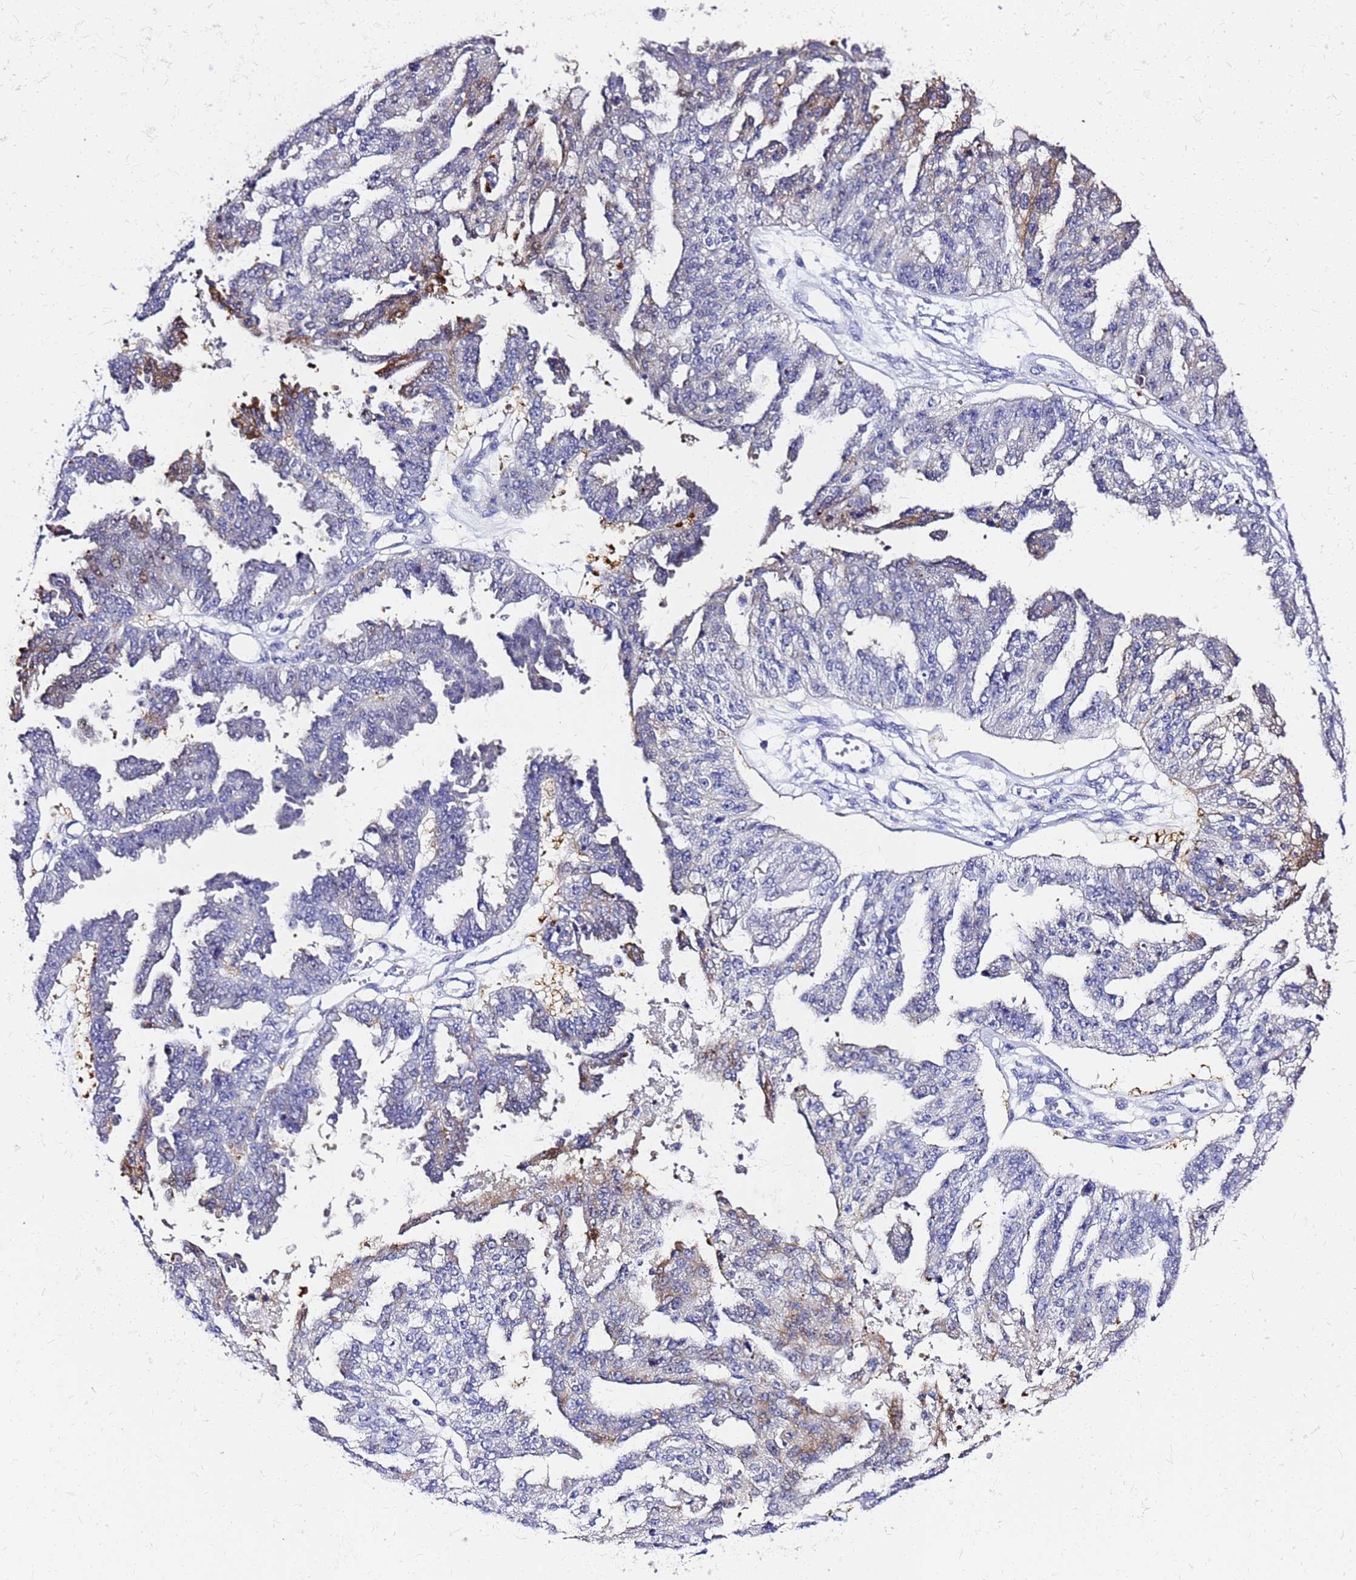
{"staining": {"intensity": "moderate", "quantity": "<25%", "location": "cytoplasmic/membranous"}, "tissue": "ovarian cancer", "cell_type": "Tumor cells", "image_type": "cancer", "snomed": [{"axis": "morphology", "description": "Cystadenocarcinoma, serous, NOS"}, {"axis": "topography", "description": "Ovary"}], "caption": "Protein expression analysis of human ovarian cancer reveals moderate cytoplasmic/membranous staining in approximately <25% of tumor cells.", "gene": "SMIM21", "patient": {"sex": "female", "age": 58}}